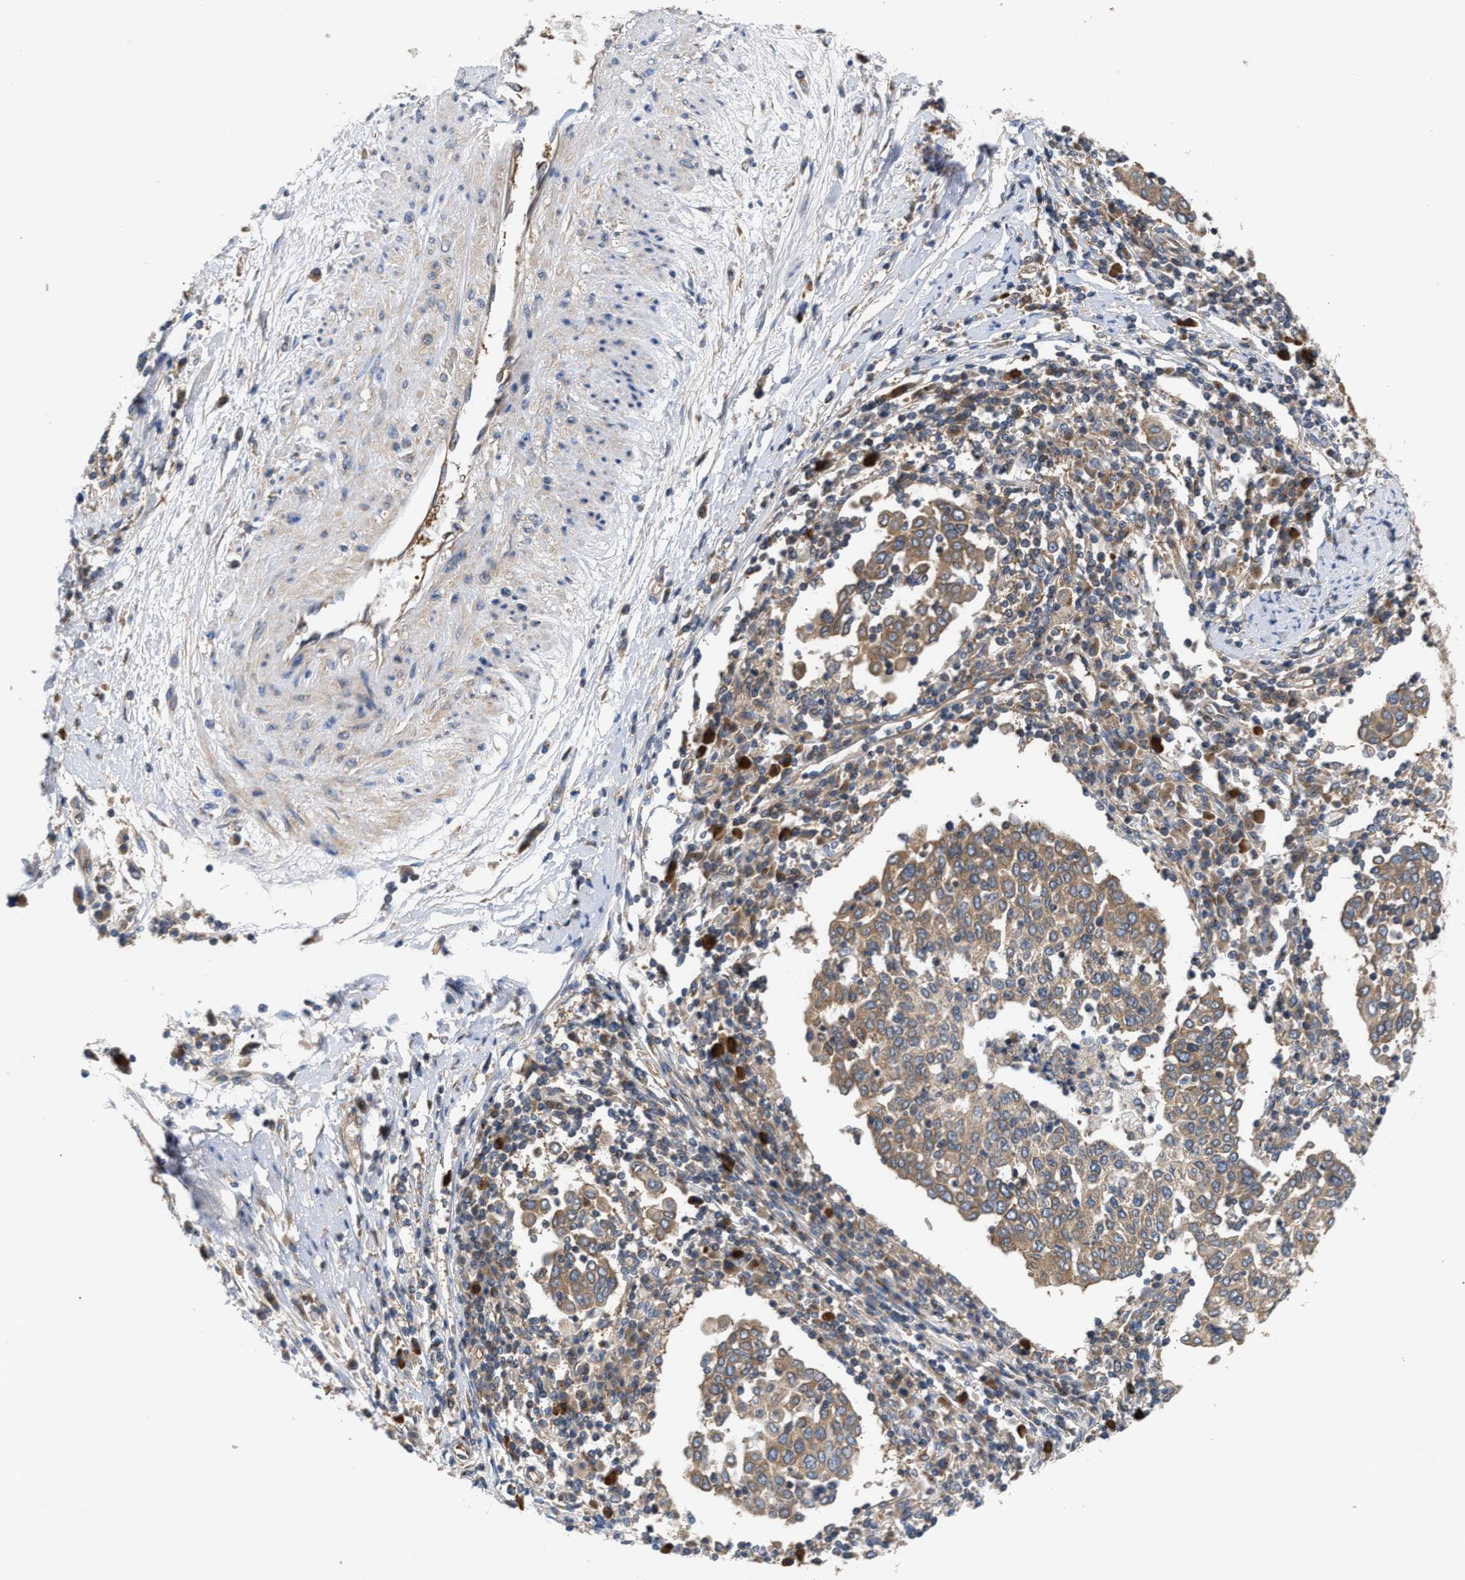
{"staining": {"intensity": "moderate", "quantity": ">75%", "location": "cytoplasmic/membranous"}, "tissue": "cervical cancer", "cell_type": "Tumor cells", "image_type": "cancer", "snomed": [{"axis": "morphology", "description": "Squamous cell carcinoma, NOS"}, {"axis": "topography", "description": "Cervix"}], "caption": "A micrograph of human squamous cell carcinoma (cervical) stained for a protein reveals moderate cytoplasmic/membranous brown staining in tumor cells.", "gene": "LAPTM4B", "patient": {"sex": "female", "age": 40}}